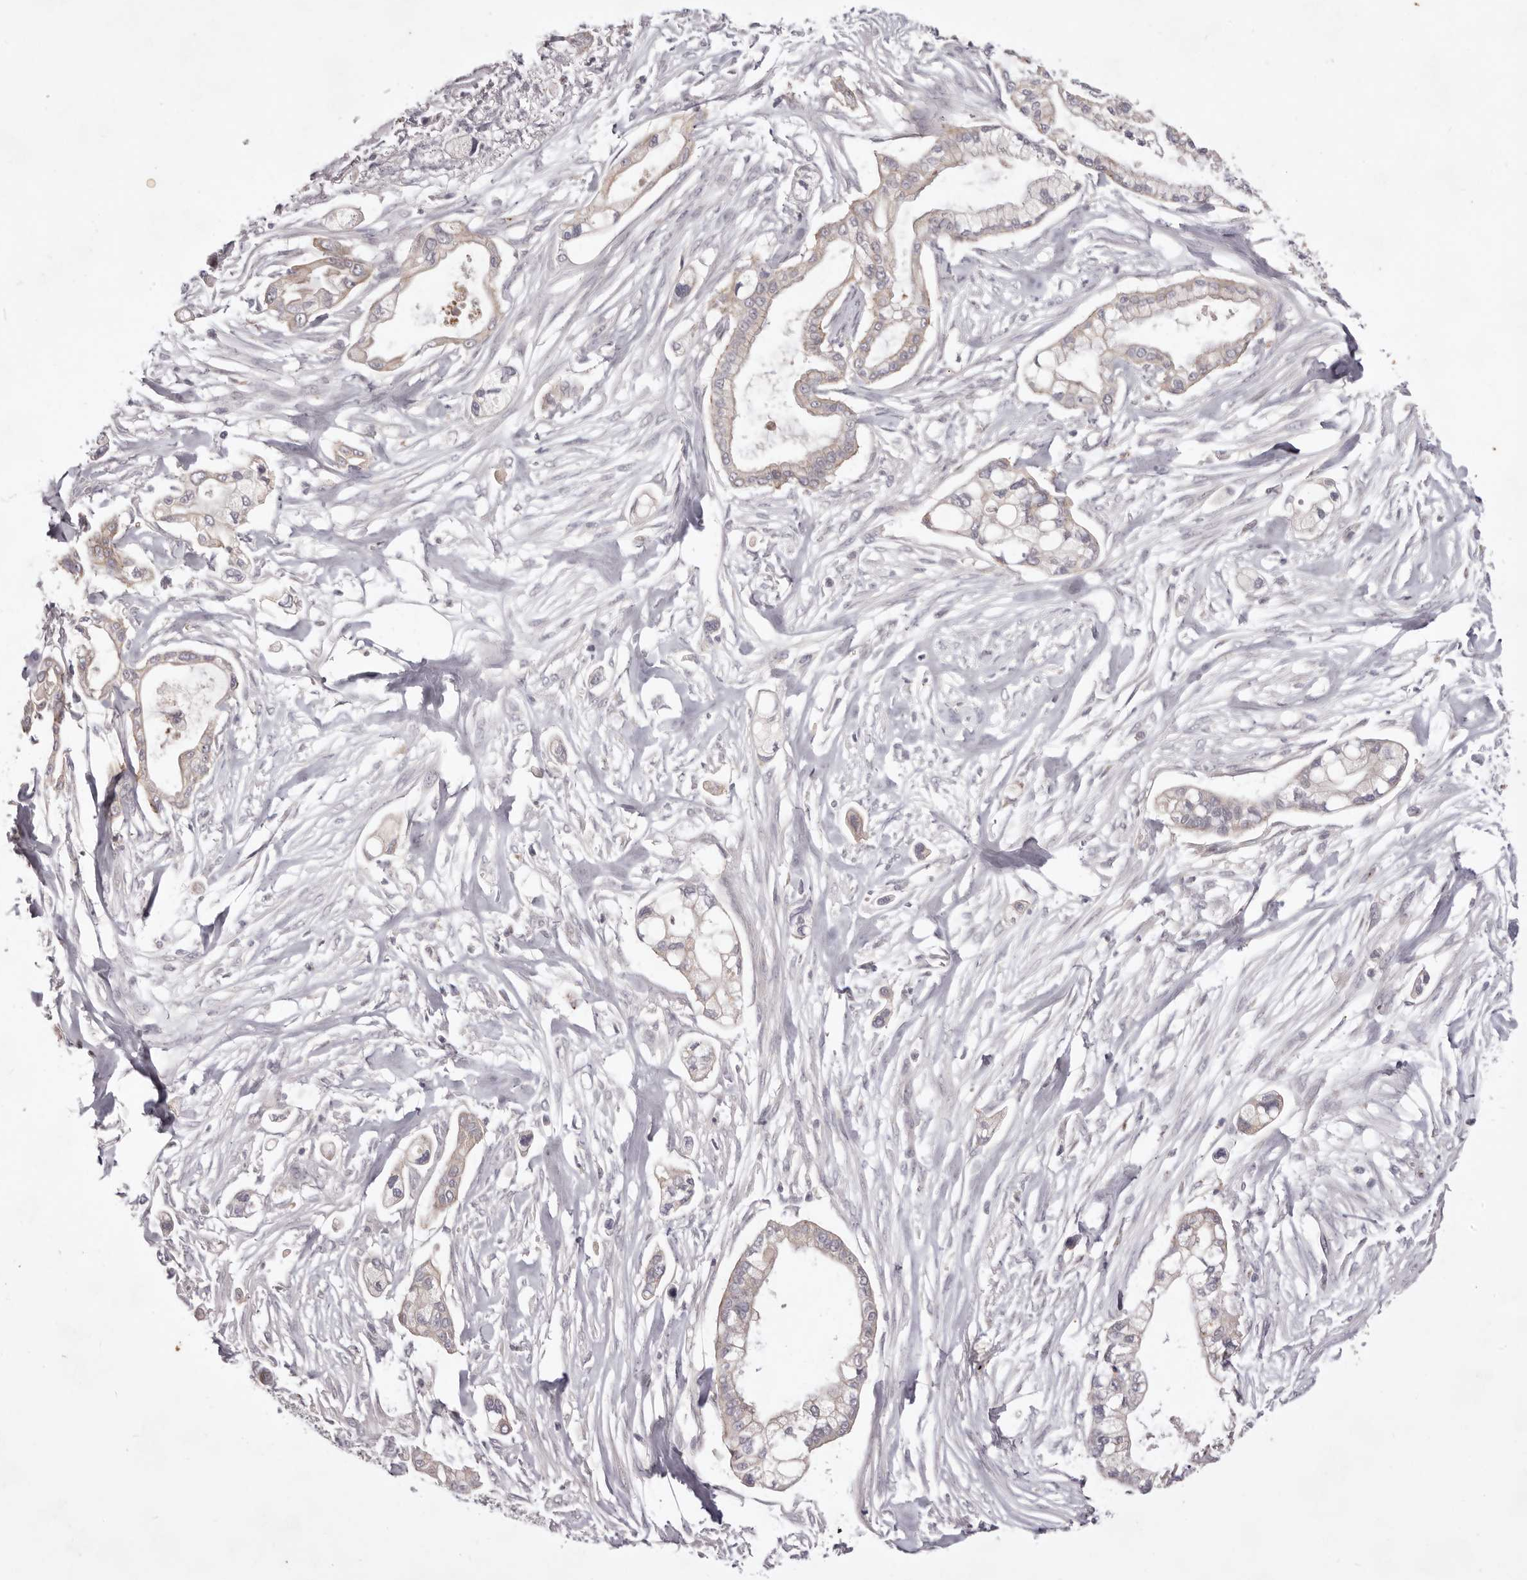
{"staining": {"intensity": "weak", "quantity": "<25%", "location": "cytoplasmic/membranous"}, "tissue": "pancreatic cancer", "cell_type": "Tumor cells", "image_type": "cancer", "snomed": [{"axis": "morphology", "description": "Adenocarcinoma, NOS"}, {"axis": "topography", "description": "Pancreas"}], "caption": "Human pancreatic cancer (adenocarcinoma) stained for a protein using IHC displays no positivity in tumor cells.", "gene": "GARNL3", "patient": {"sex": "male", "age": 68}}